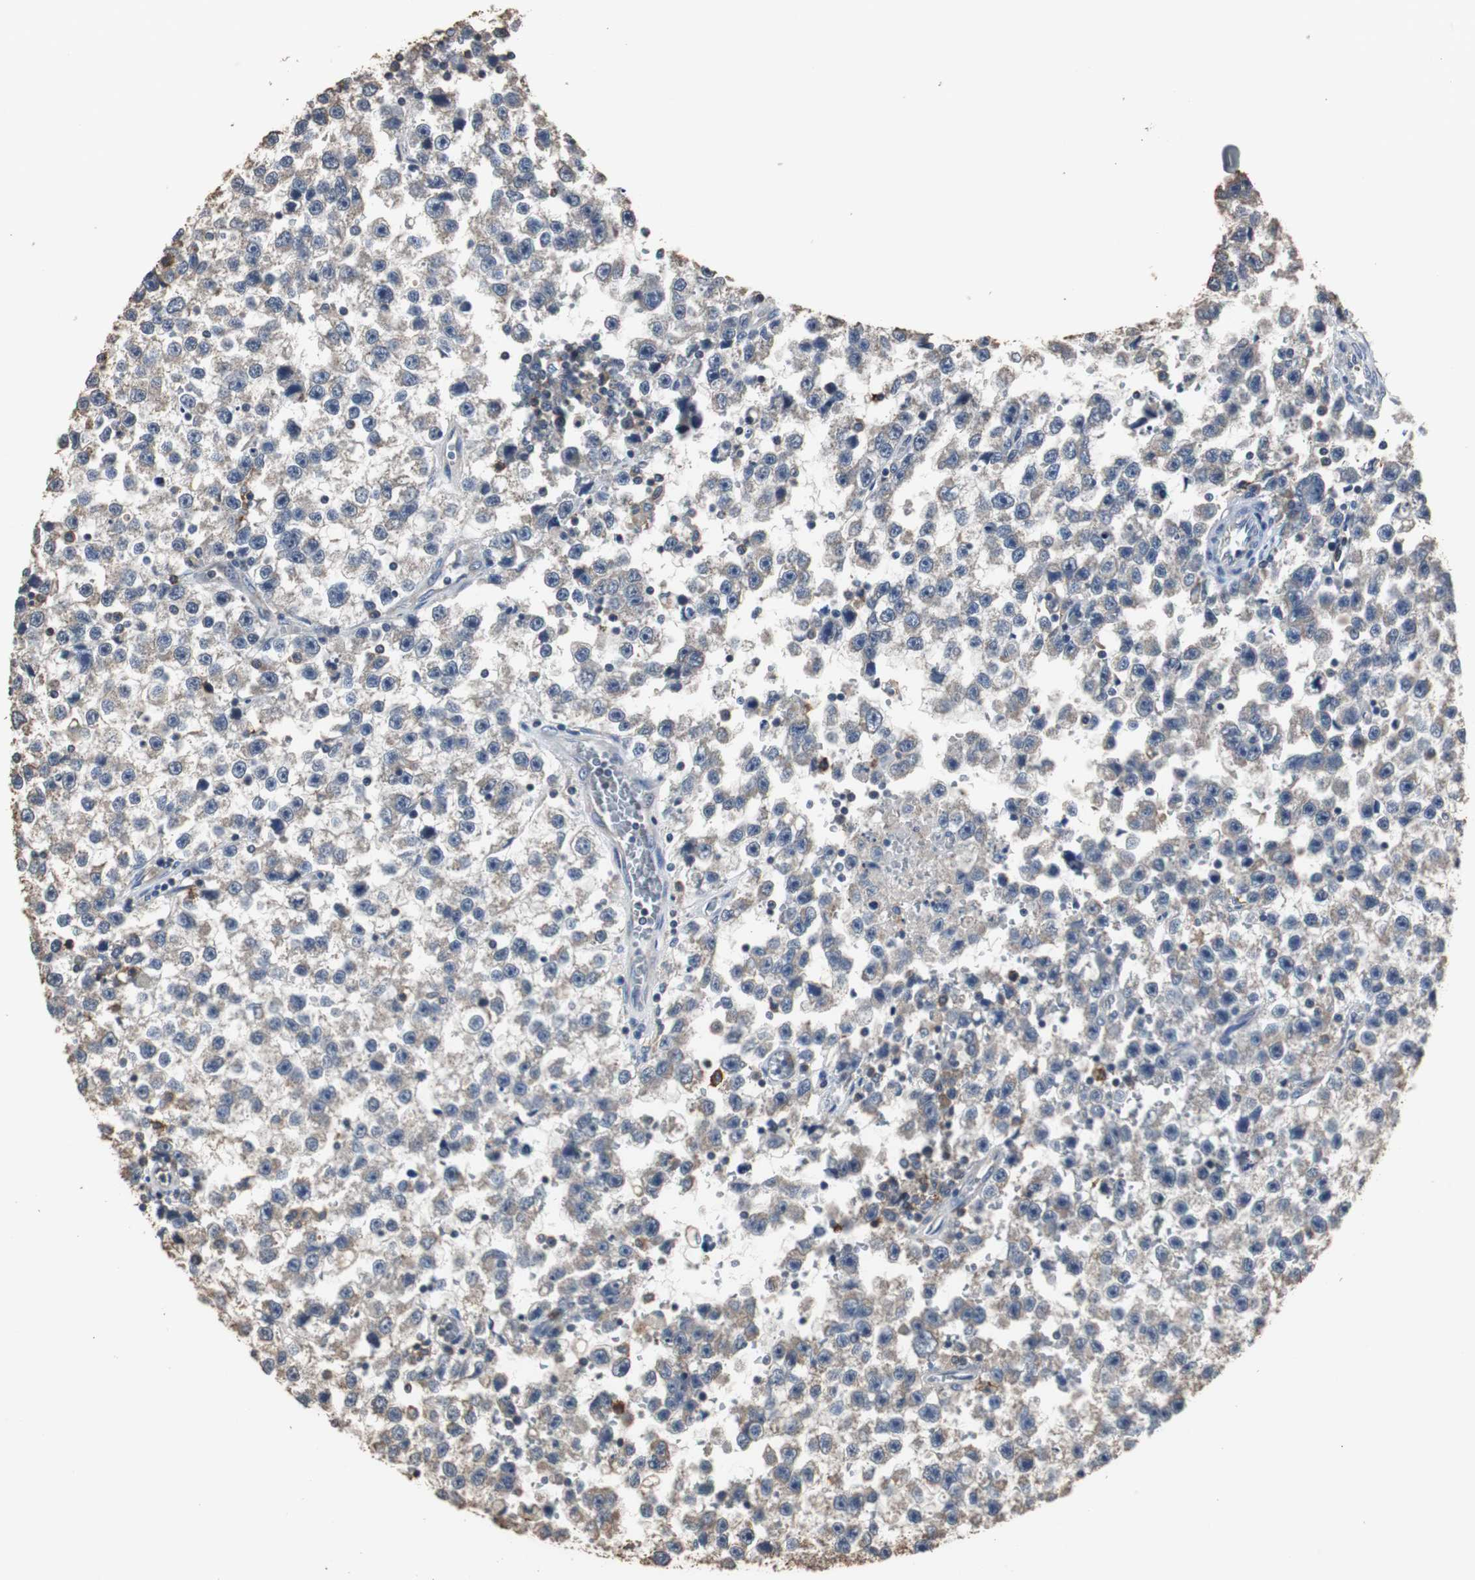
{"staining": {"intensity": "weak", "quantity": ">75%", "location": "cytoplasmic/membranous"}, "tissue": "testis cancer", "cell_type": "Tumor cells", "image_type": "cancer", "snomed": [{"axis": "morphology", "description": "Seminoma, NOS"}, {"axis": "topography", "description": "Testis"}], "caption": "Testis cancer stained with a brown dye exhibits weak cytoplasmic/membranous positive staining in approximately >75% of tumor cells.", "gene": "SCIMP", "patient": {"sex": "male", "age": 33}}